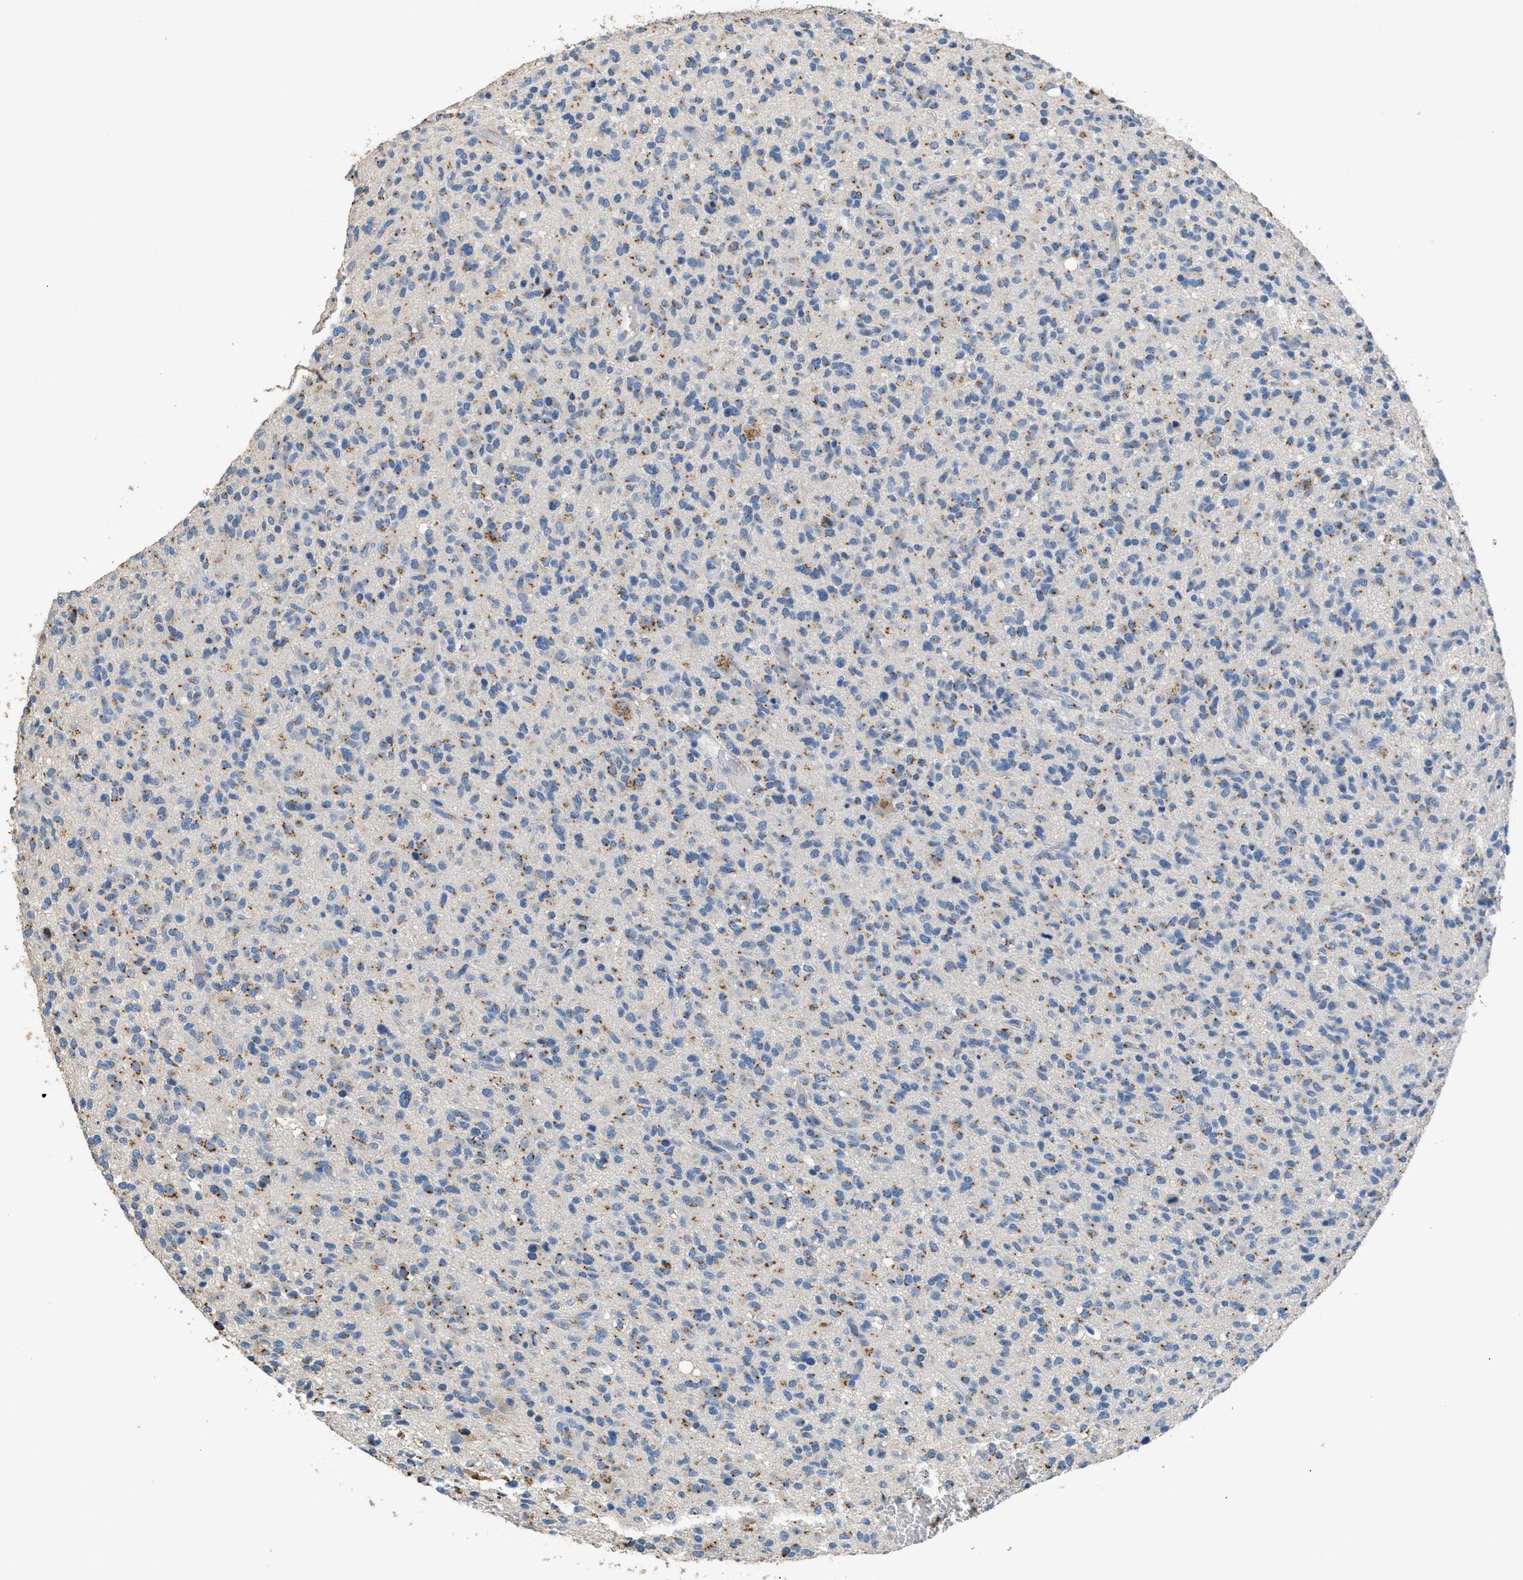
{"staining": {"intensity": "moderate", "quantity": "<25%", "location": "cytoplasmic/membranous"}, "tissue": "glioma", "cell_type": "Tumor cells", "image_type": "cancer", "snomed": [{"axis": "morphology", "description": "Glioma, malignant, High grade"}, {"axis": "topography", "description": "Brain"}], "caption": "This image exhibits immunohistochemistry staining of human malignant high-grade glioma, with low moderate cytoplasmic/membranous positivity in about <25% of tumor cells.", "gene": "GOLM1", "patient": {"sex": "male", "age": 71}}